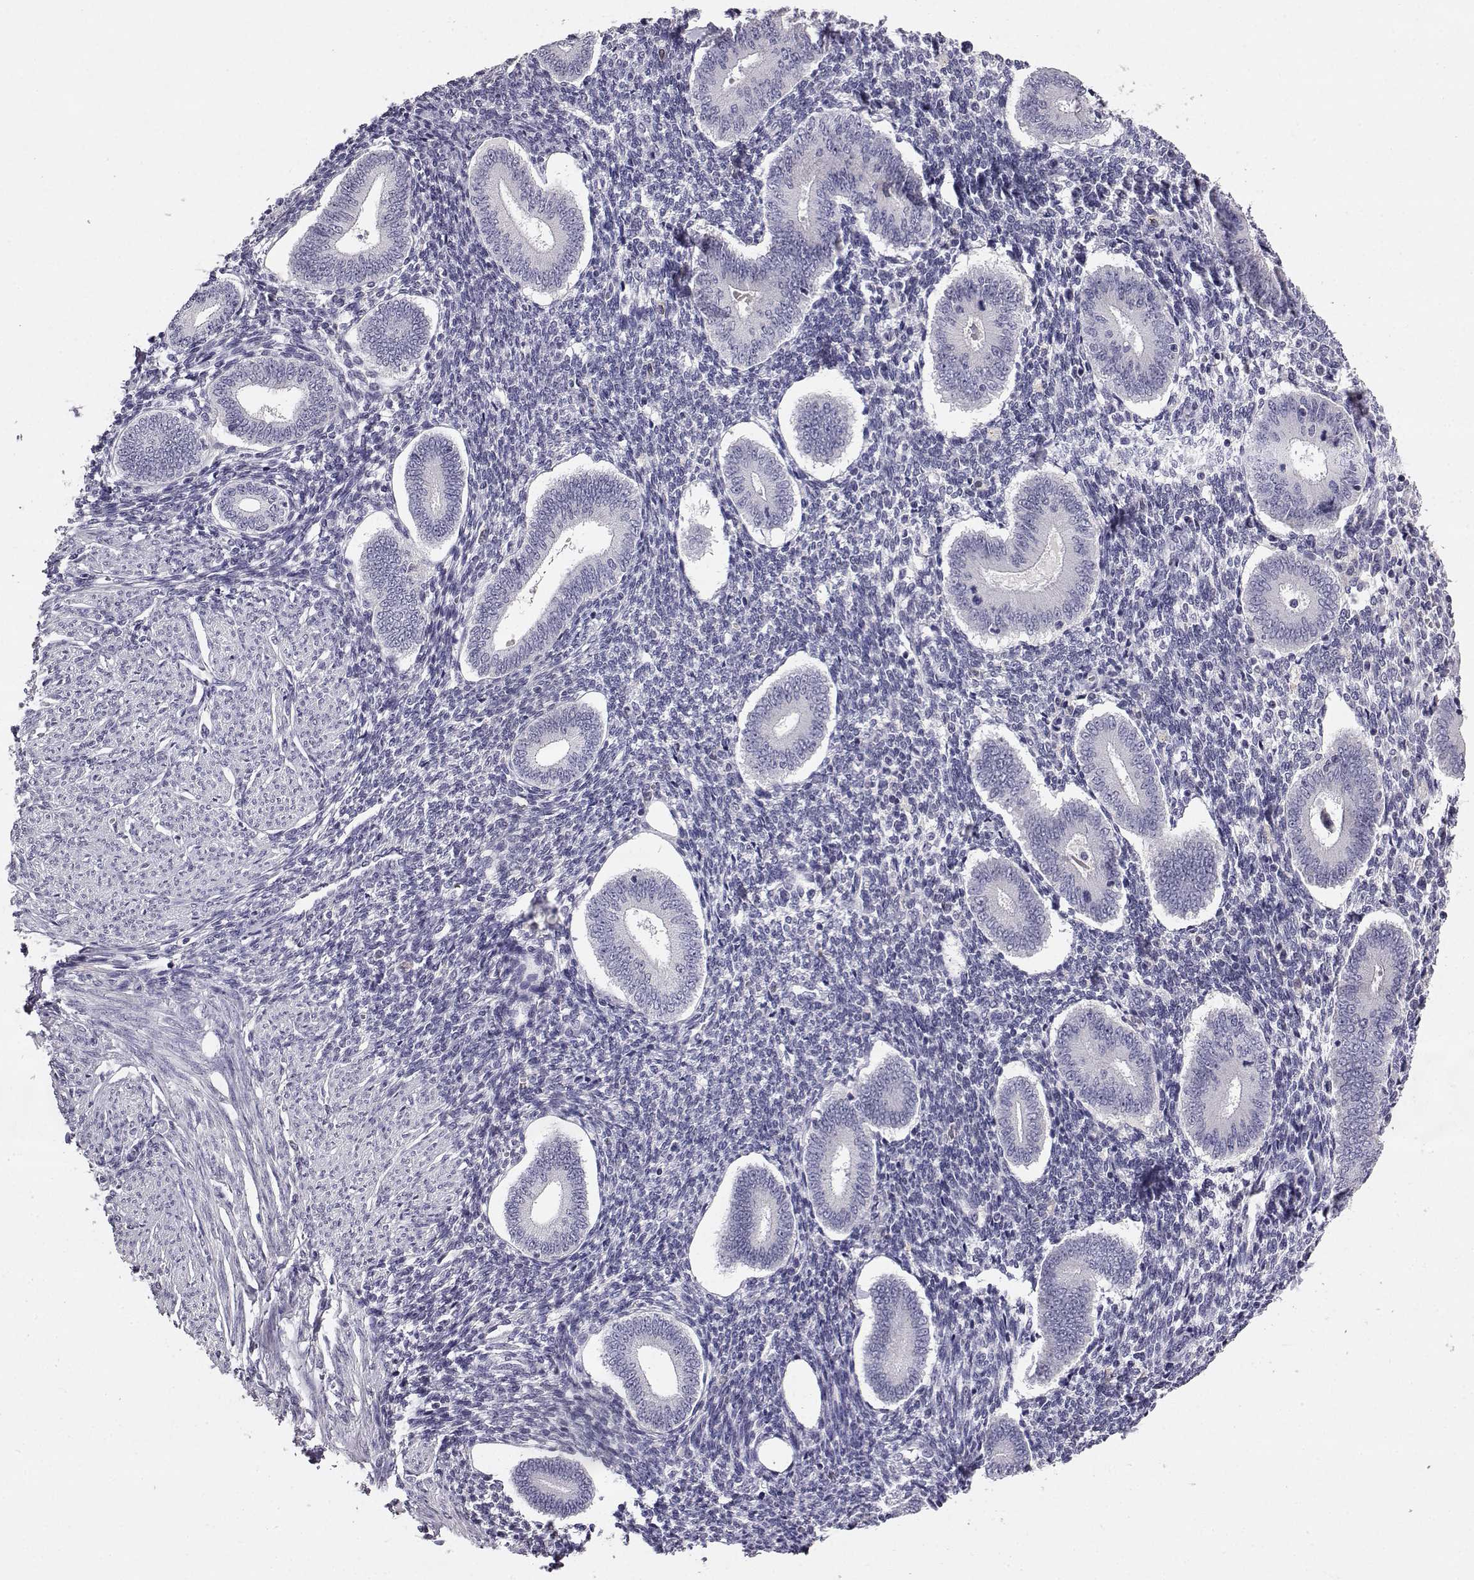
{"staining": {"intensity": "negative", "quantity": "none", "location": "none"}, "tissue": "endometrium", "cell_type": "Cells in endometrial stroma", "image_type": "normal", "snomed": [{"axis": "morphology", "description": "Normal tissue, NOS"}, {"axis": "topography", "description": "Endometrium"}], "caption": "This is an immunohistochemistry (IHC) histopathology image of unremarkable endometrium. There is no positivity in cells in endometrial stroma.", "gene": "AKR1B1", "patient": {"sex": "female", "age": 40}}